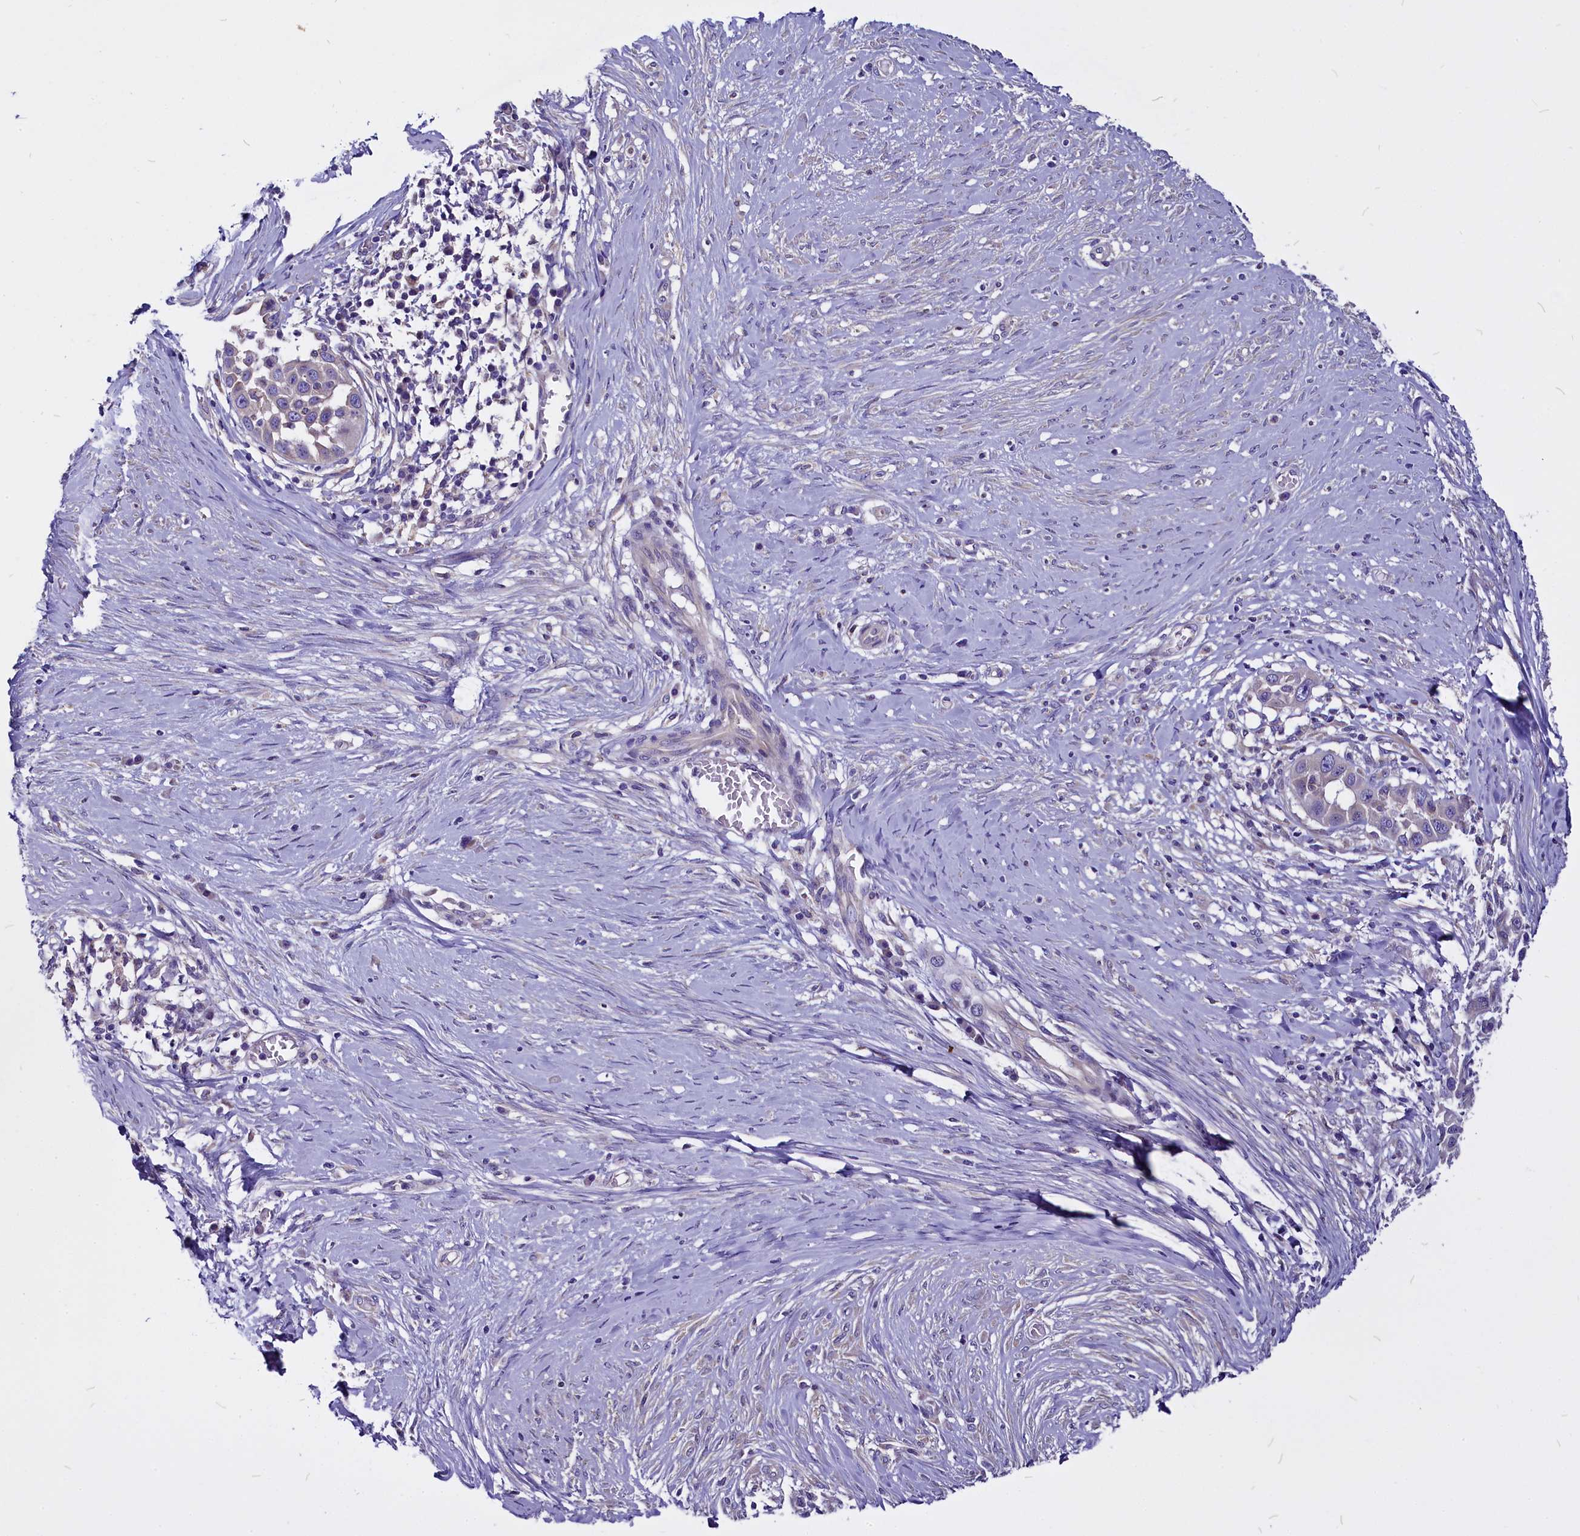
{"staining": {"intensity": "negative", "quantity": "none", "location": "none"}, "tissue": "skin cancer", "cell_type": "Tumor cells", "image_type": "cancer", "snomed": [{"axis": "morphology", "description": "Squamous cell carcinoma, NOS"}, {"axis": "topography", "description": "Skin"}], "caption": "DAB immunohistochemical staining of skin cancer displays no significant staining in tumor cells.", "gene": "CEP170", "patient": {"sex": "female", "age": 44}}